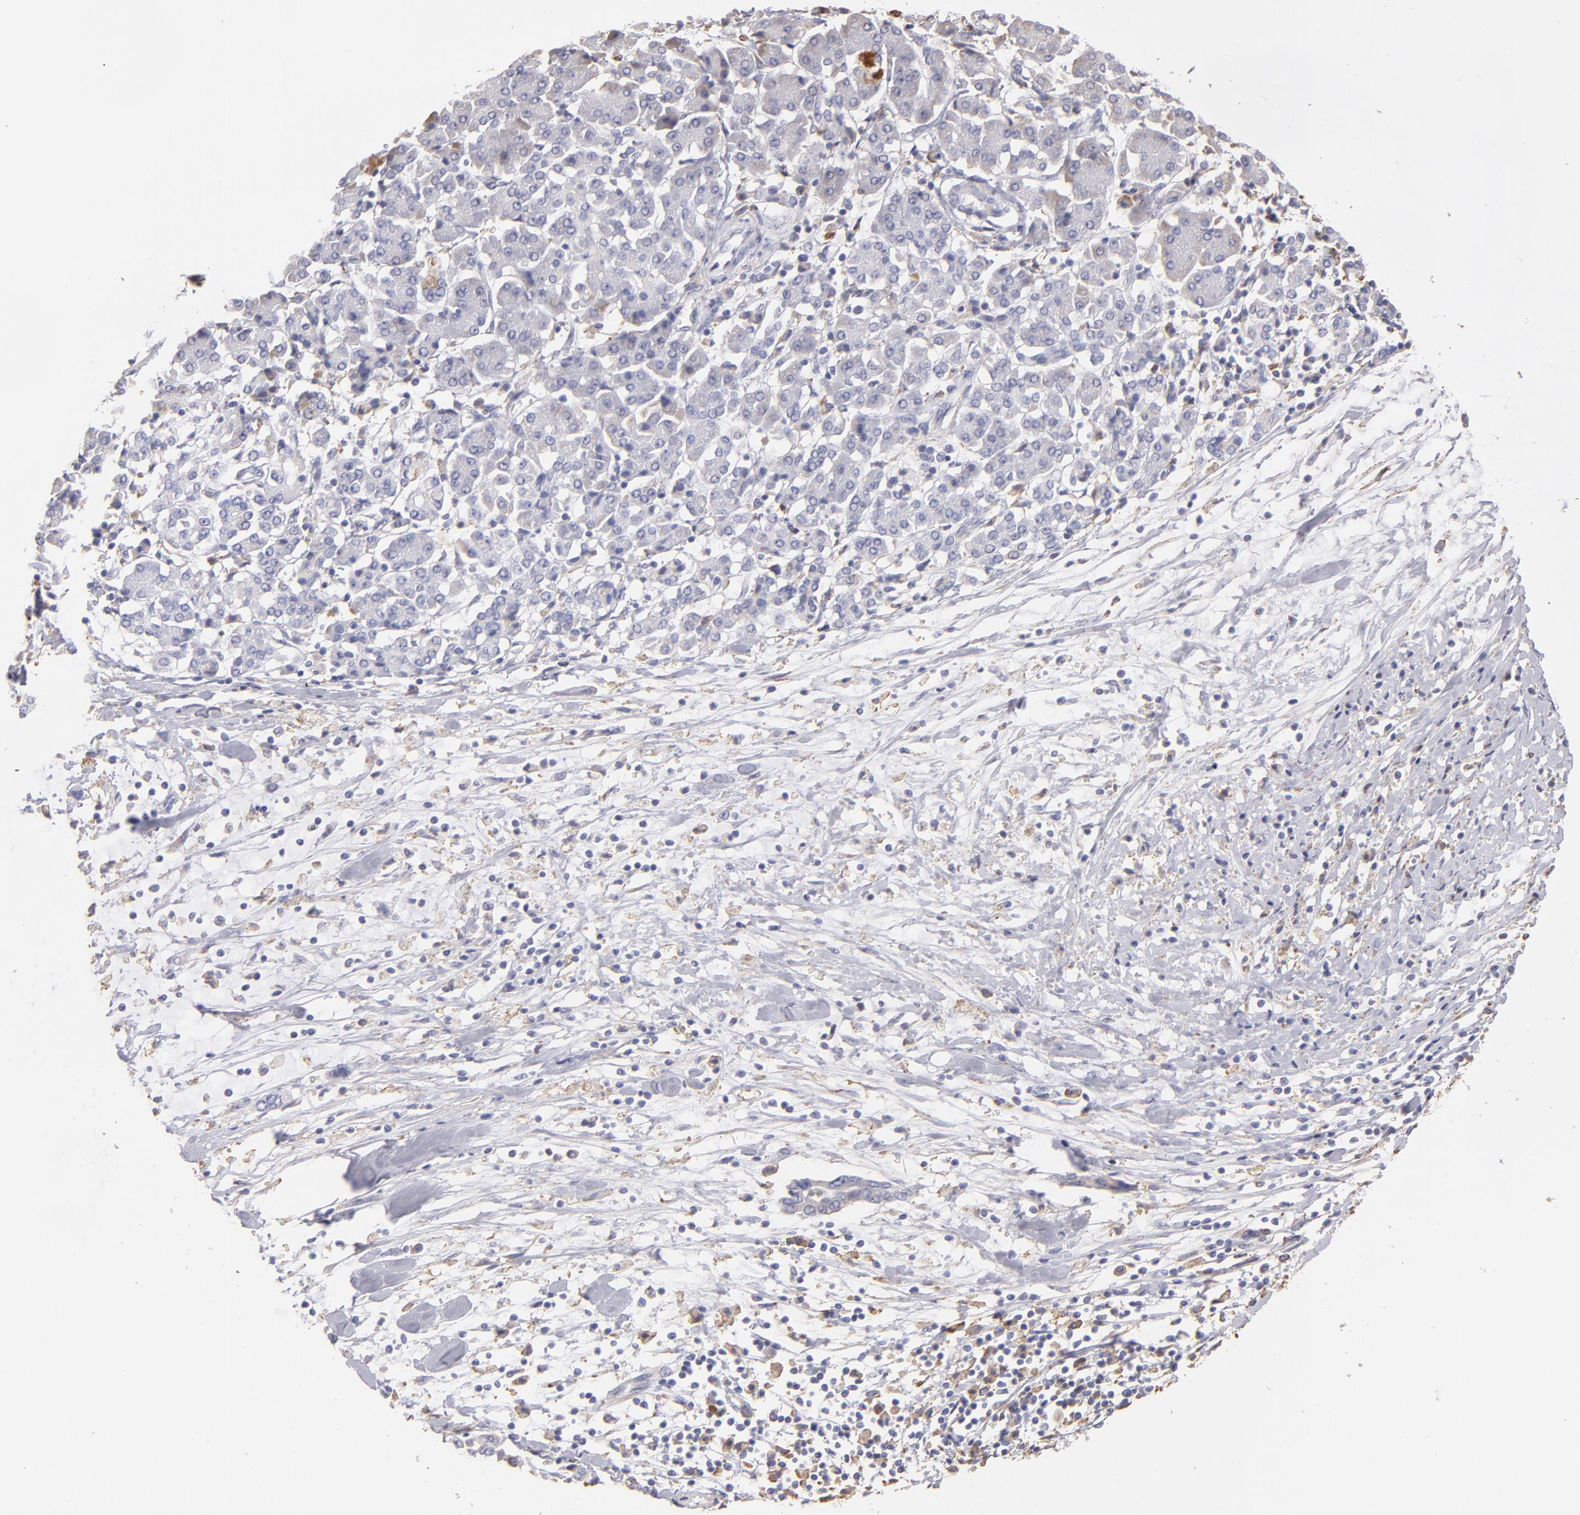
{"staining": {"intensity": "weak", "quantity": "25%-75%", "location": "cytoplasmic/membranous"}, "tissue": "pancreatic cancer", "cell_type": "Tumor cells", "image_type": "cancer", "snomed": [{"axis": "morphology", "description": "Adenocarcinoma, NOS"}, {"axis": "topography", "description": "Pancreas"}], "caption": "Immunohistochemical staining of human pancreatic cancer demonstrates weak cytoplasmic/membranous protein positivity in about 25%-75% of tumor cells. Using DAB (brown) and hematoxylin (blue) stains, captured at high magnification using brightfield microscopy.", "gene": "CALR", "patient": {"sex": "female", "age": 57}}